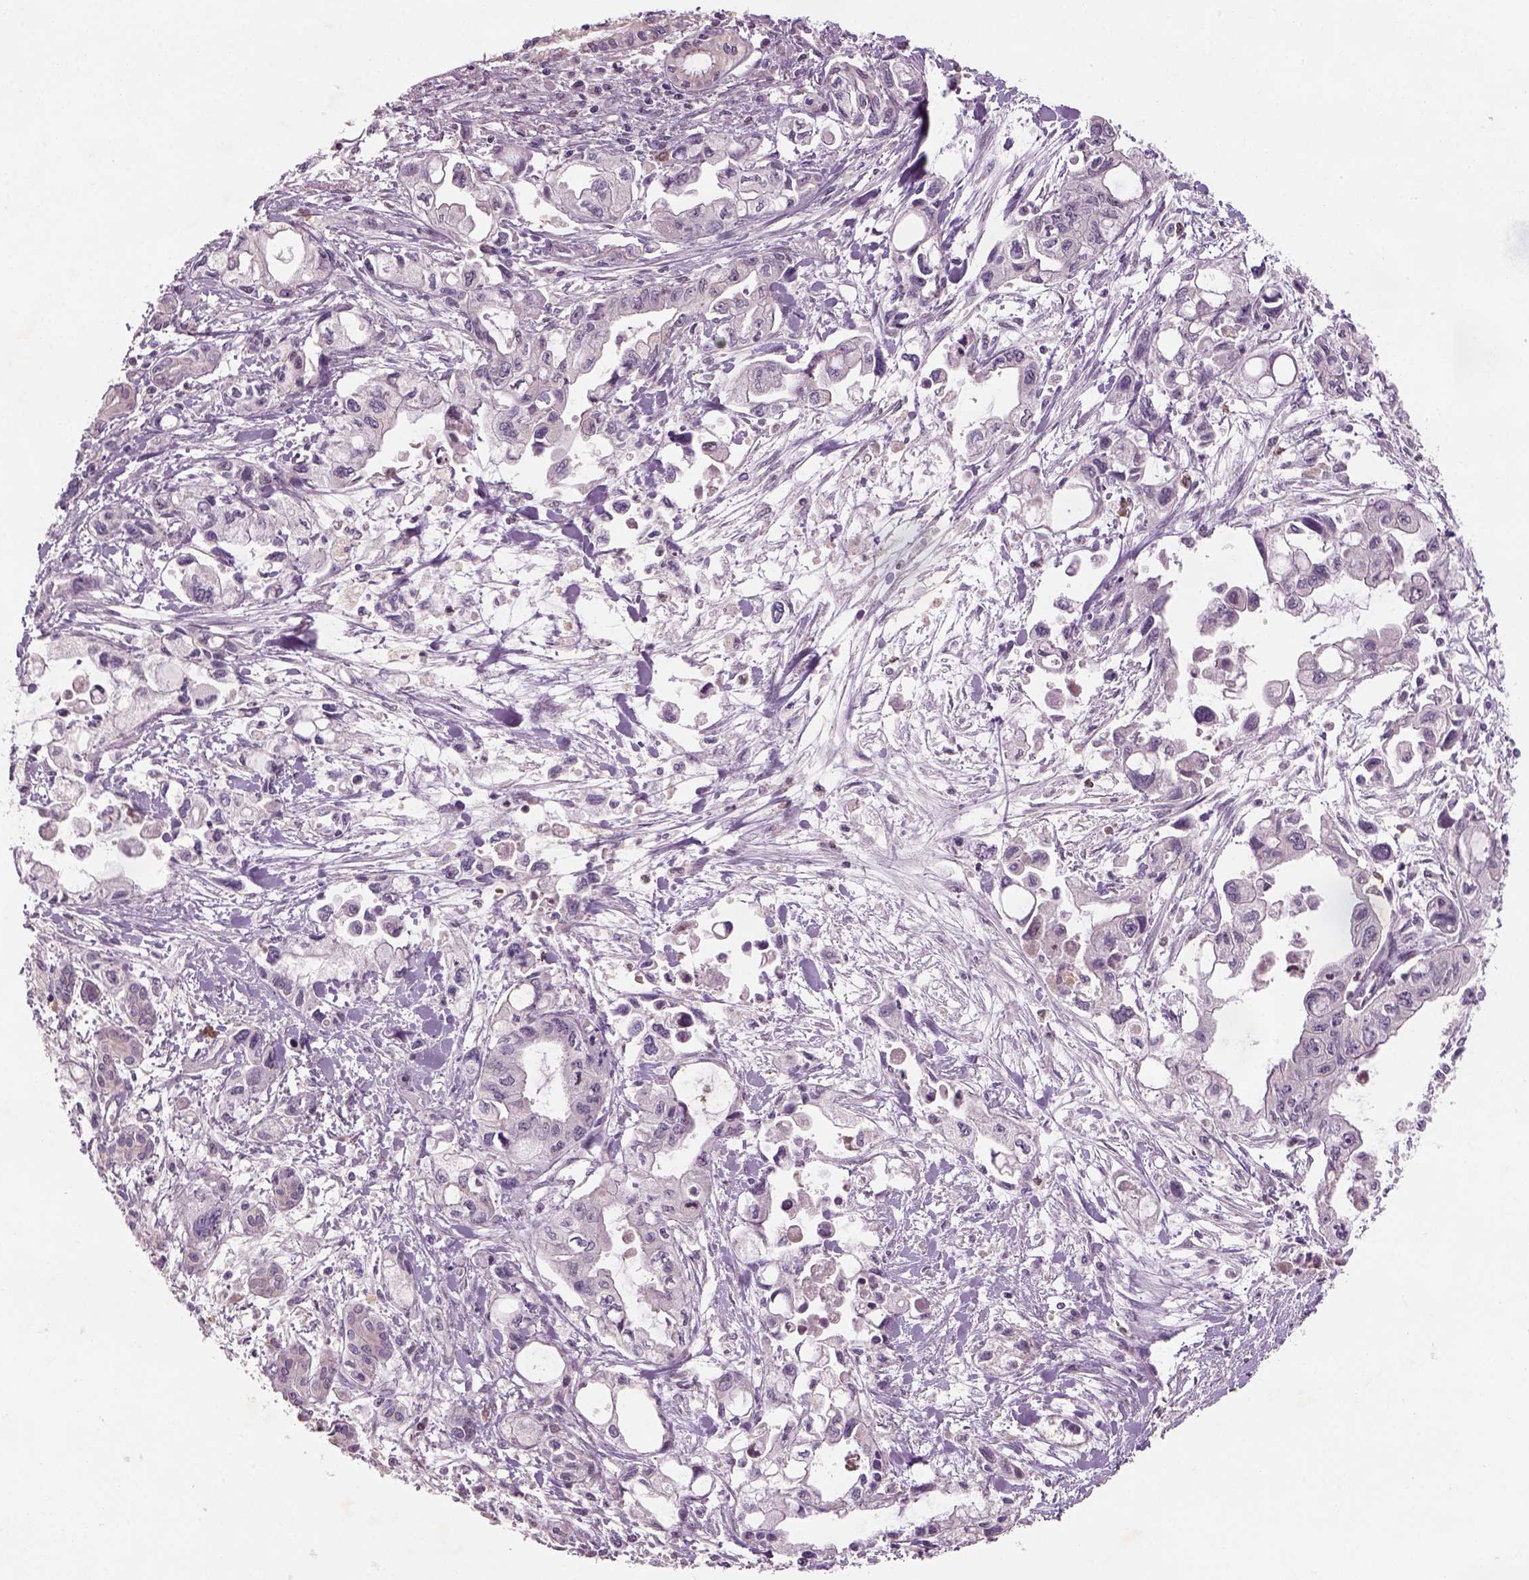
{"staining": {"intensity": "negative", "quantity": "none", "location": "none"}, "tissue": "pancreatic cancer", "cell_type": "Tumor cells", "image_type": "cancer", "snomed": [{"axis": "morphology", "description": "Adenocarcinoma, NOS"}, {"axis": "topography", "description": "Pancreas"}], "caption": "There is no significant expression in tumor cells of adenocarcinoma (pancreatic). Brightfield microscopy of IHC stained with DAB (brown) and hematoxylin (blue), captured at high magnification.", "gene": "GDNF", "patient": {"sex": "female", "age": 61}}